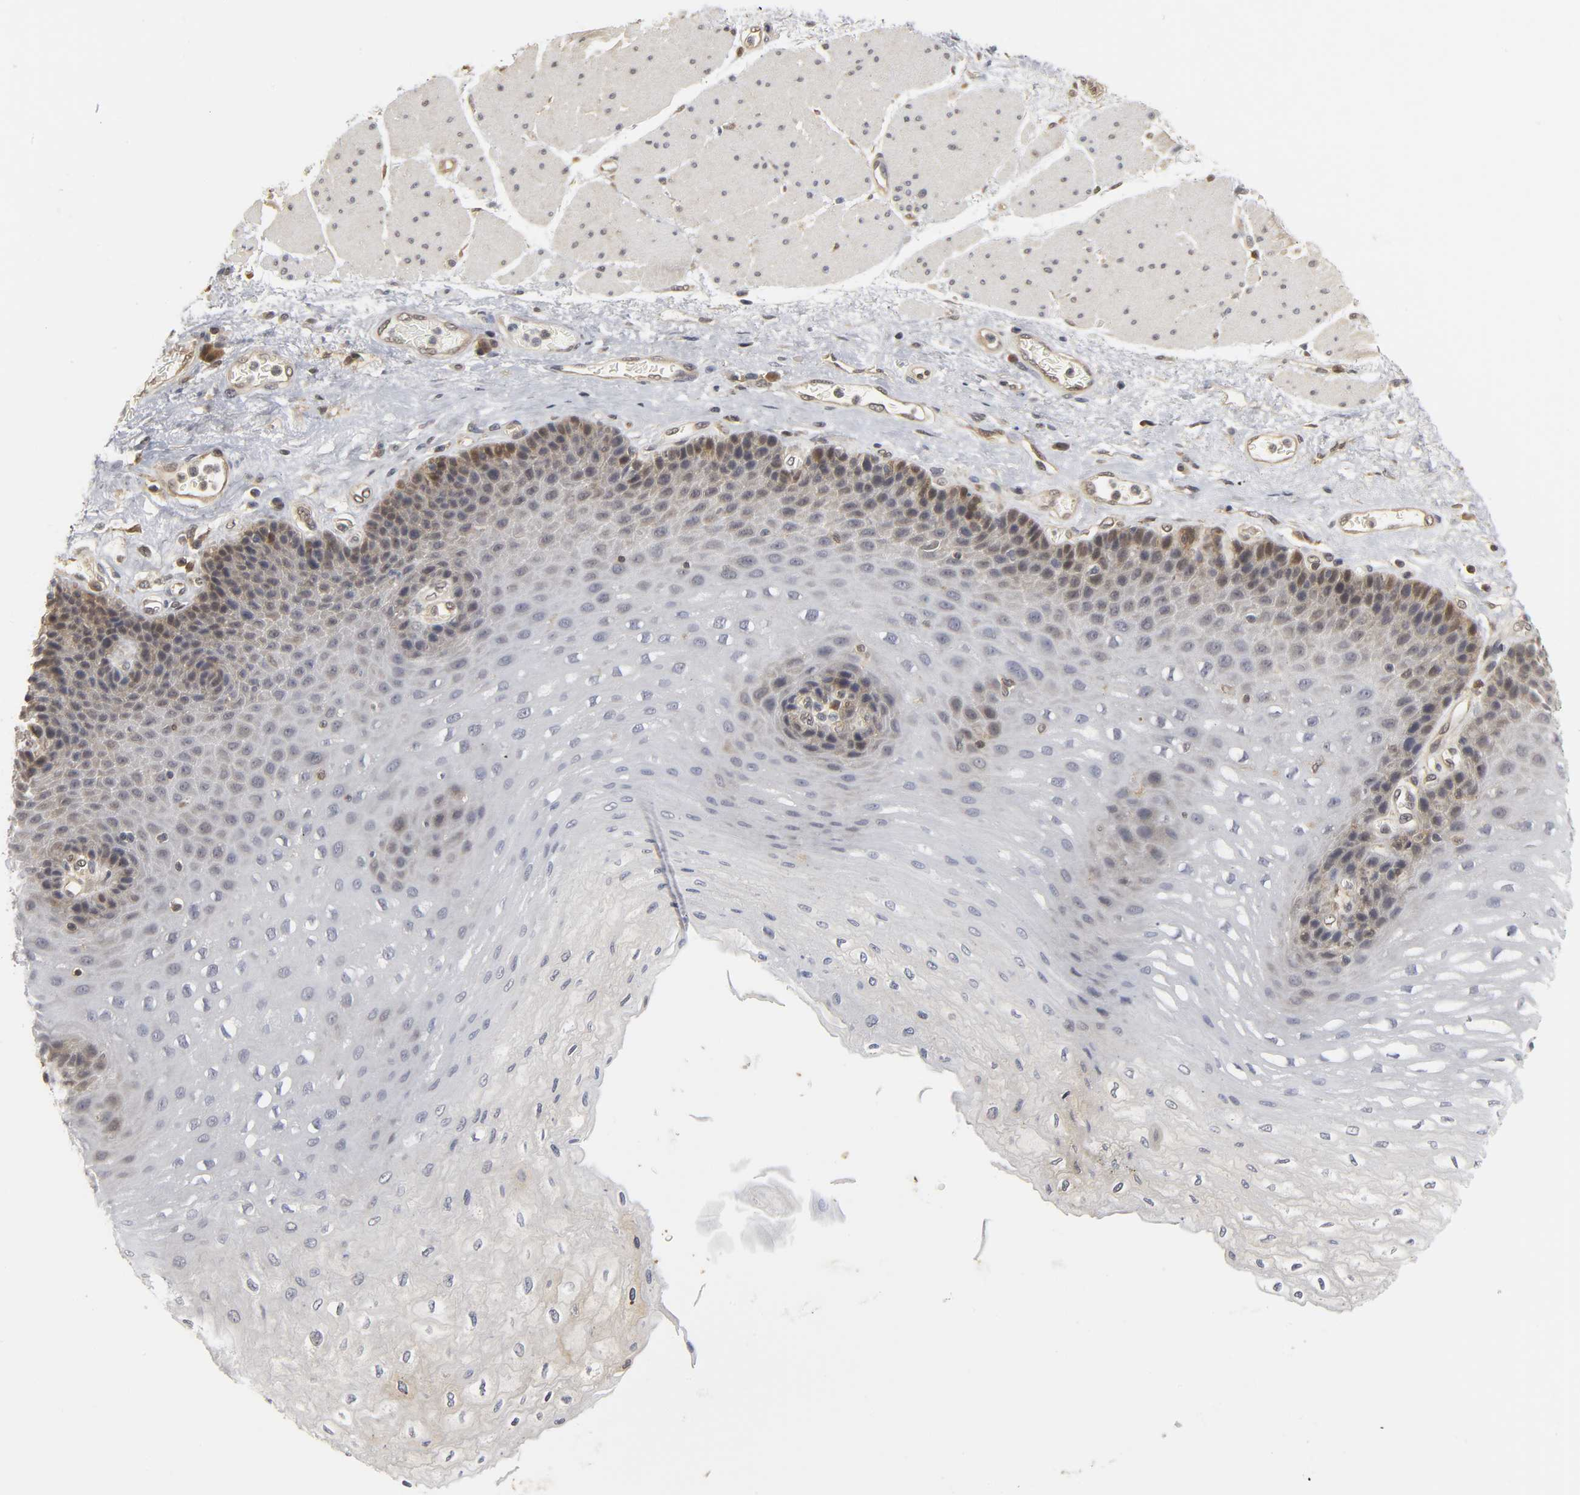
{"staining": {"intensity": "moderate", "quantity": "25%-75%", "location": "cytoplasmic/membranous,nuclear"}, "tissue": "esophagus", "cell_type": "Squamous epithelial cells", "image_type": "normal", "snomed": [{"axis": "morphology", "description": "Normal tissue, NOS"}, {"axis": "topography", "description": "Esophagus"}], "caption": "Esophagus stained with a brown dye reveals moderate cytoplasmic/membranous,nuclear positive expression in approximately 25%-75% of squamous epithelial cells.", "gene": "PARK7", "patient": {"sex": "female", "age": 72}}